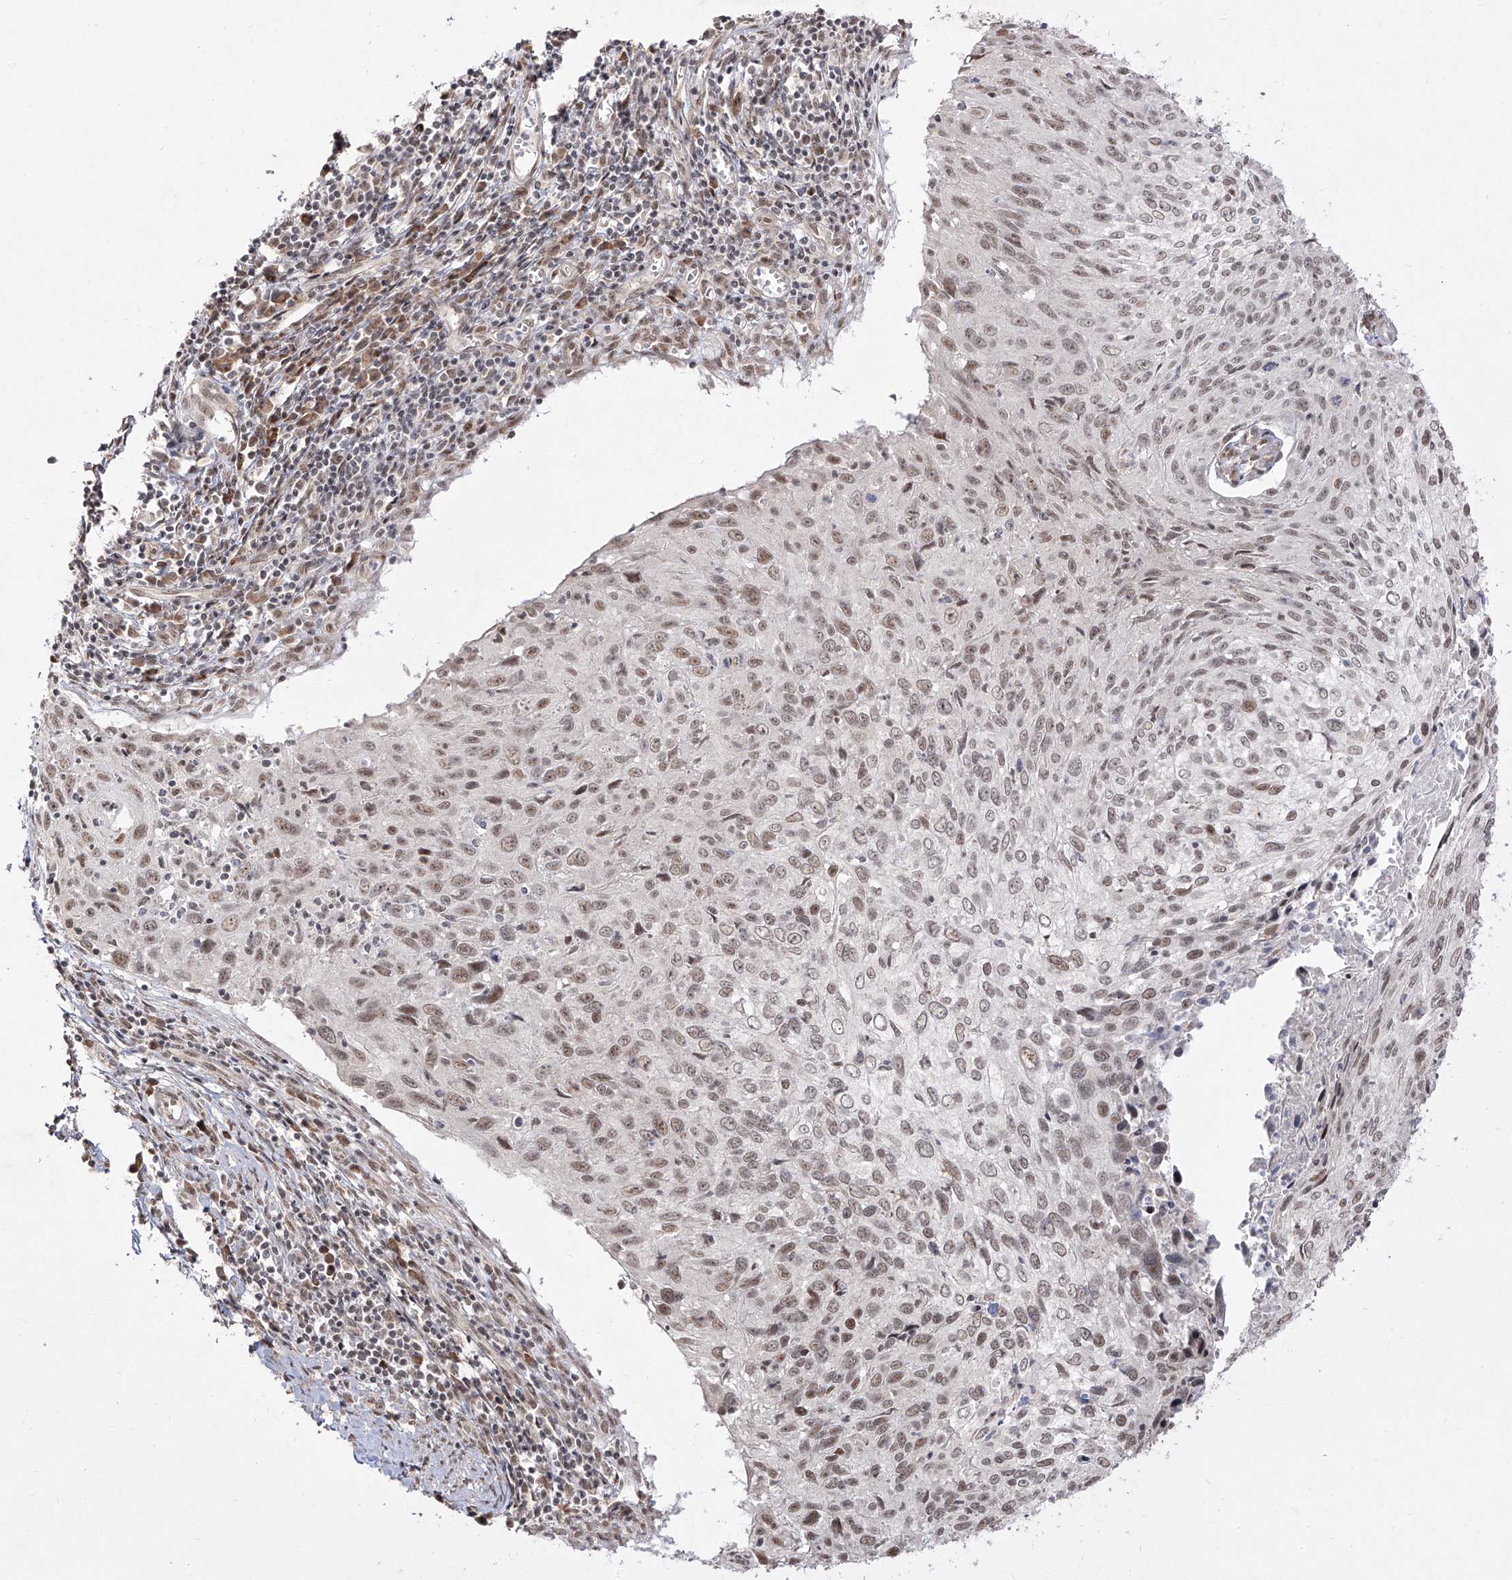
{"staining": {"intensity": "weak", "quantity": ">75%", "location": "nuclear"}, "tissue": "cervical cancer", "cell_type": "Tumor cells", "image_type": "cancer", "snomed": [{"axis": "morphology", "description": "Squamous cell carcinoma, NOS"}, {"axis": "topography", "description": "Cervix"}], "caption": "Cervical cancer was stained to show a protein in brown. There is low levels of weak nuclear expression in about >75% of tumor cells.", "gene": "SNRNP27", "patient": {"sex": "female", "age": 51}}